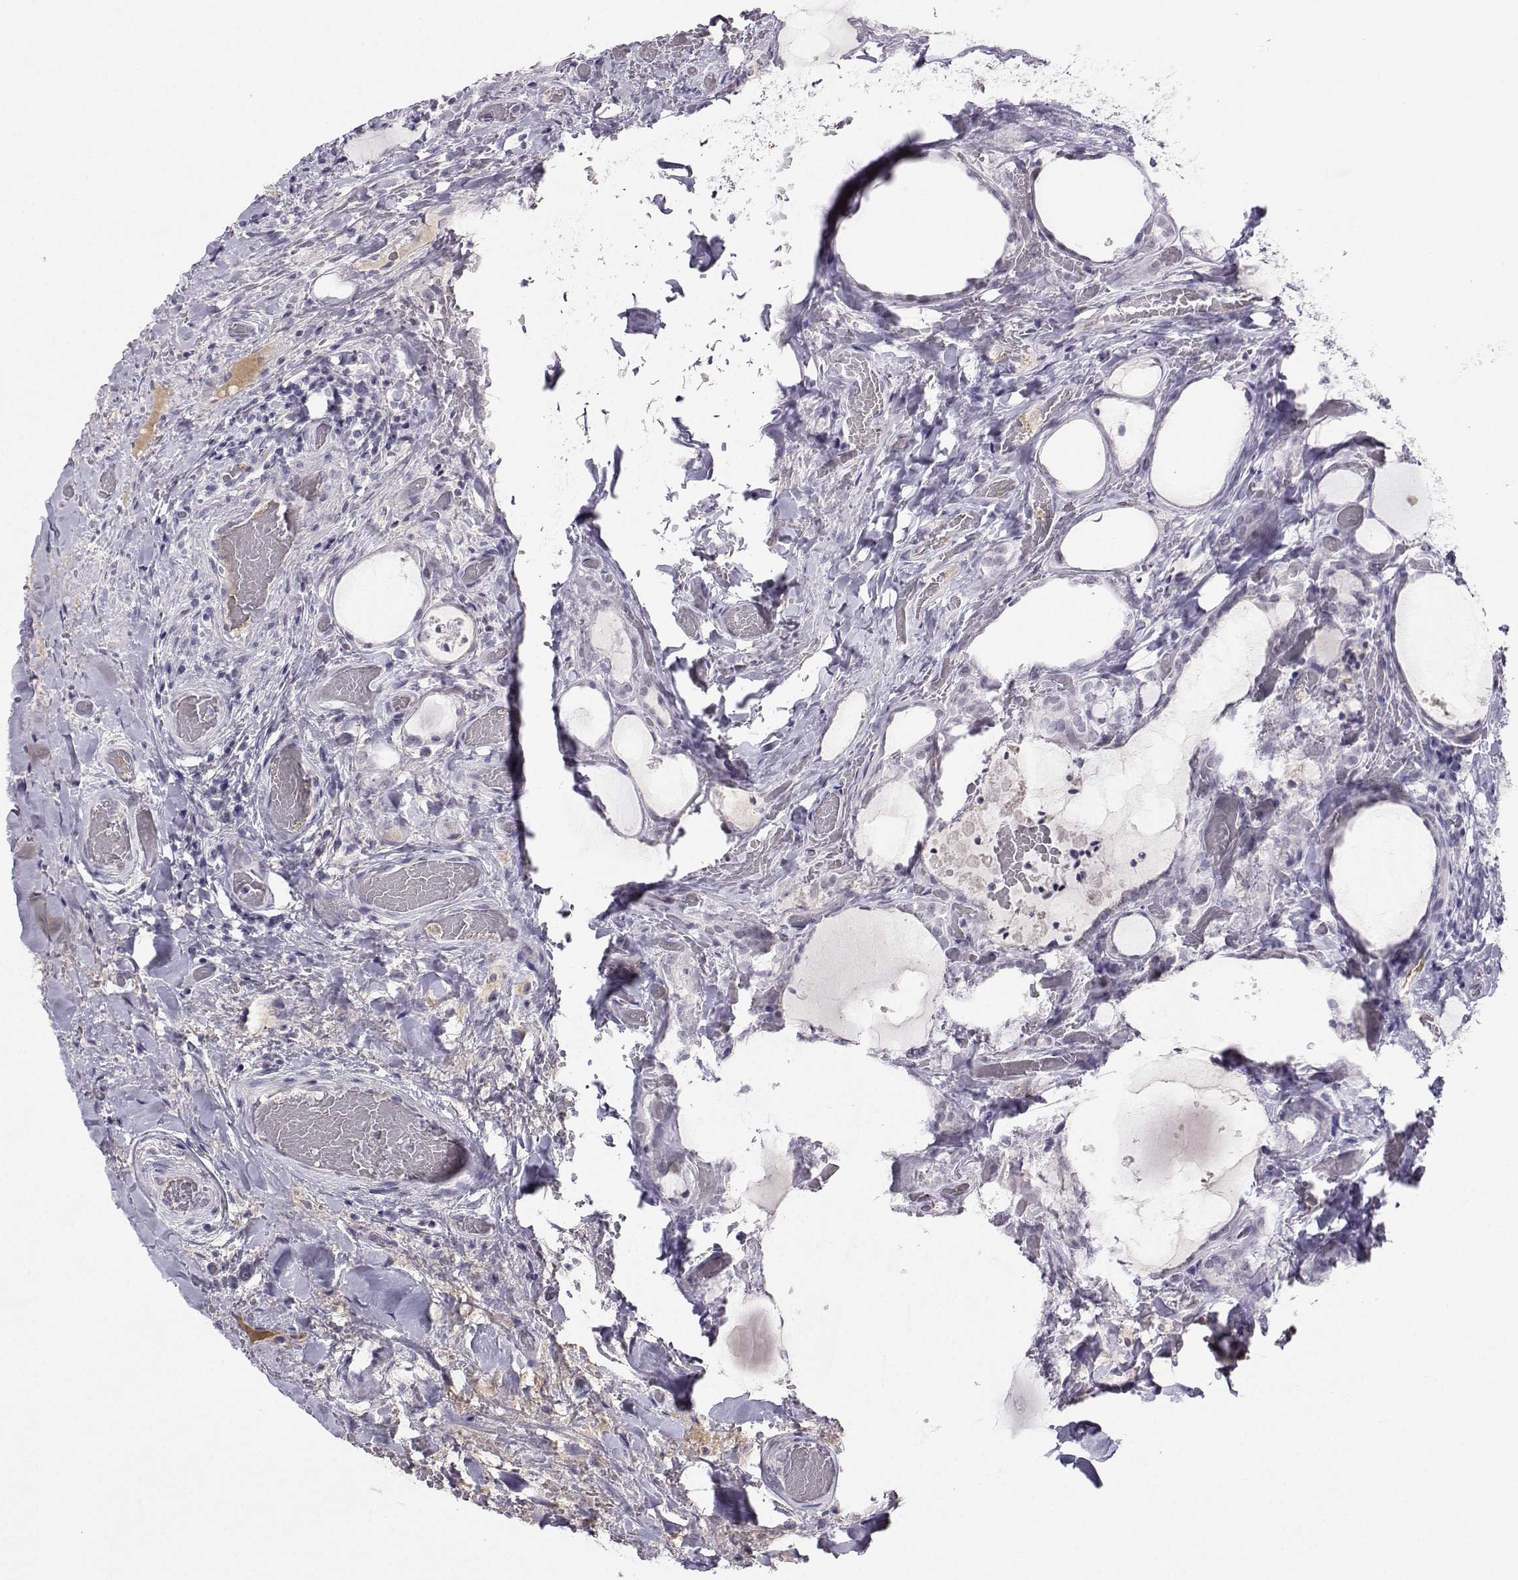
{"staining": {"intensity": "negative", "quantity": "none", "location": "none"}, "tissue": "thyroid cancer", "cell_type": "Tumor cells", "image_type": "cancer", "snomed": [{"axis": "morphology", "description": "Papillary adenocarcinoma, NOS"}, {"axis": "topography", "description": "Thyroid gland"}], "caption": "IHC of thyroid cancer (papillary adenocarcinoma) displays no expression in tumor cells. (IHC, brightfield microscopy, high magnification).", "gene": "LHX1", "patient": {"sex": "female", "age": 39}}